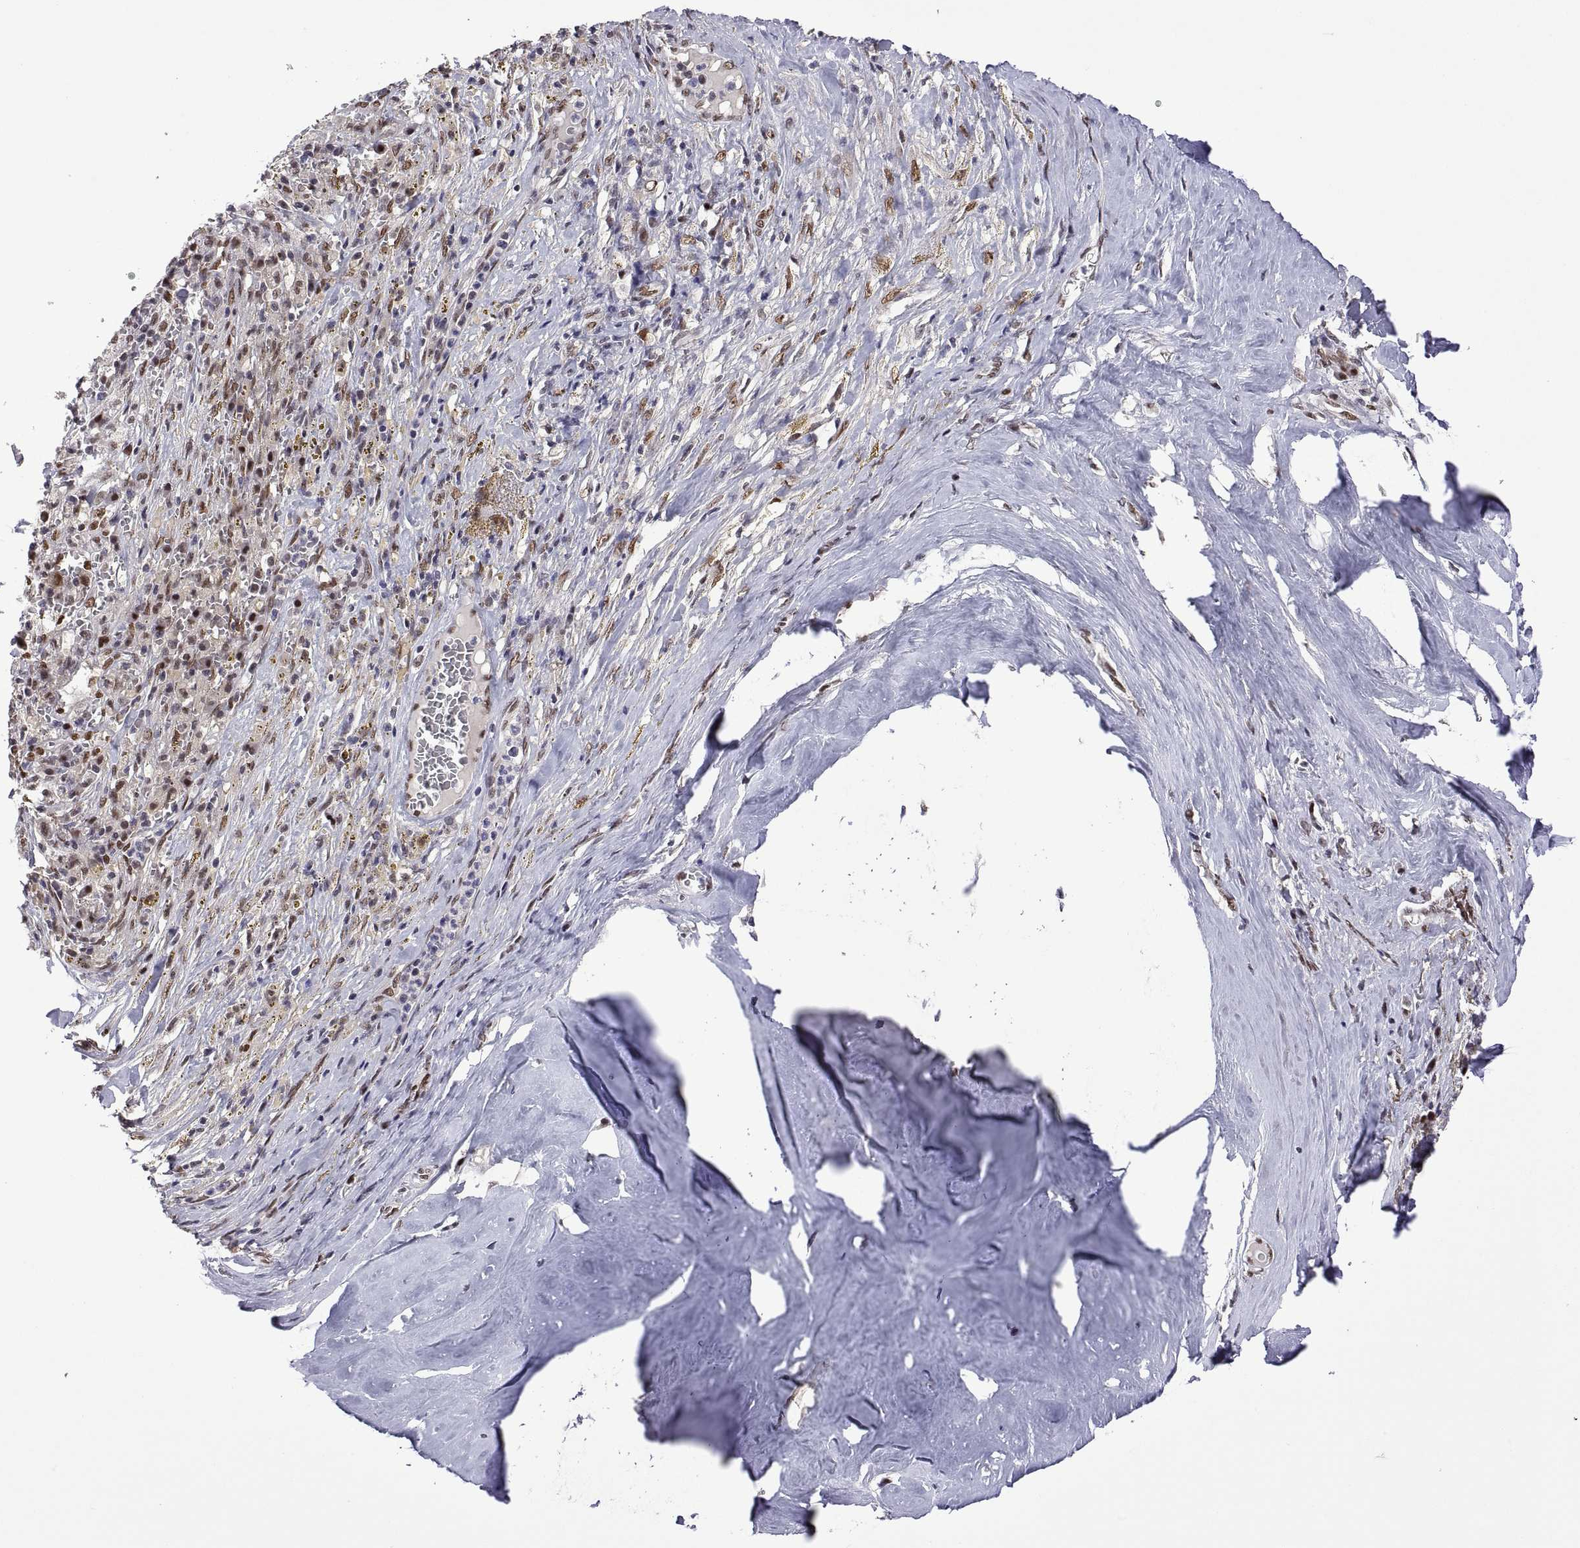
{"staining": {"intensity": "weak", "quantity": "25%-75%", "location": "cytoplasmic/membranous,nuclear"}, "tissue": "melanoma", "cell_type": "Tumor cells", "image_type": "cancer", "snomed": [{"axis": "morphology", "description": "Malignant melanoma, NOS"}, {"axis": "topography", "description": "Skin"}], "caption": "This image reveals IHC staining of human melanoma, with low weak cytoplasmic/membranous and nuclear expression in approximately 25%-75% of tumor cells.", "gene": "NR4A1", "patient": {"sex": "female", "age": 91}}